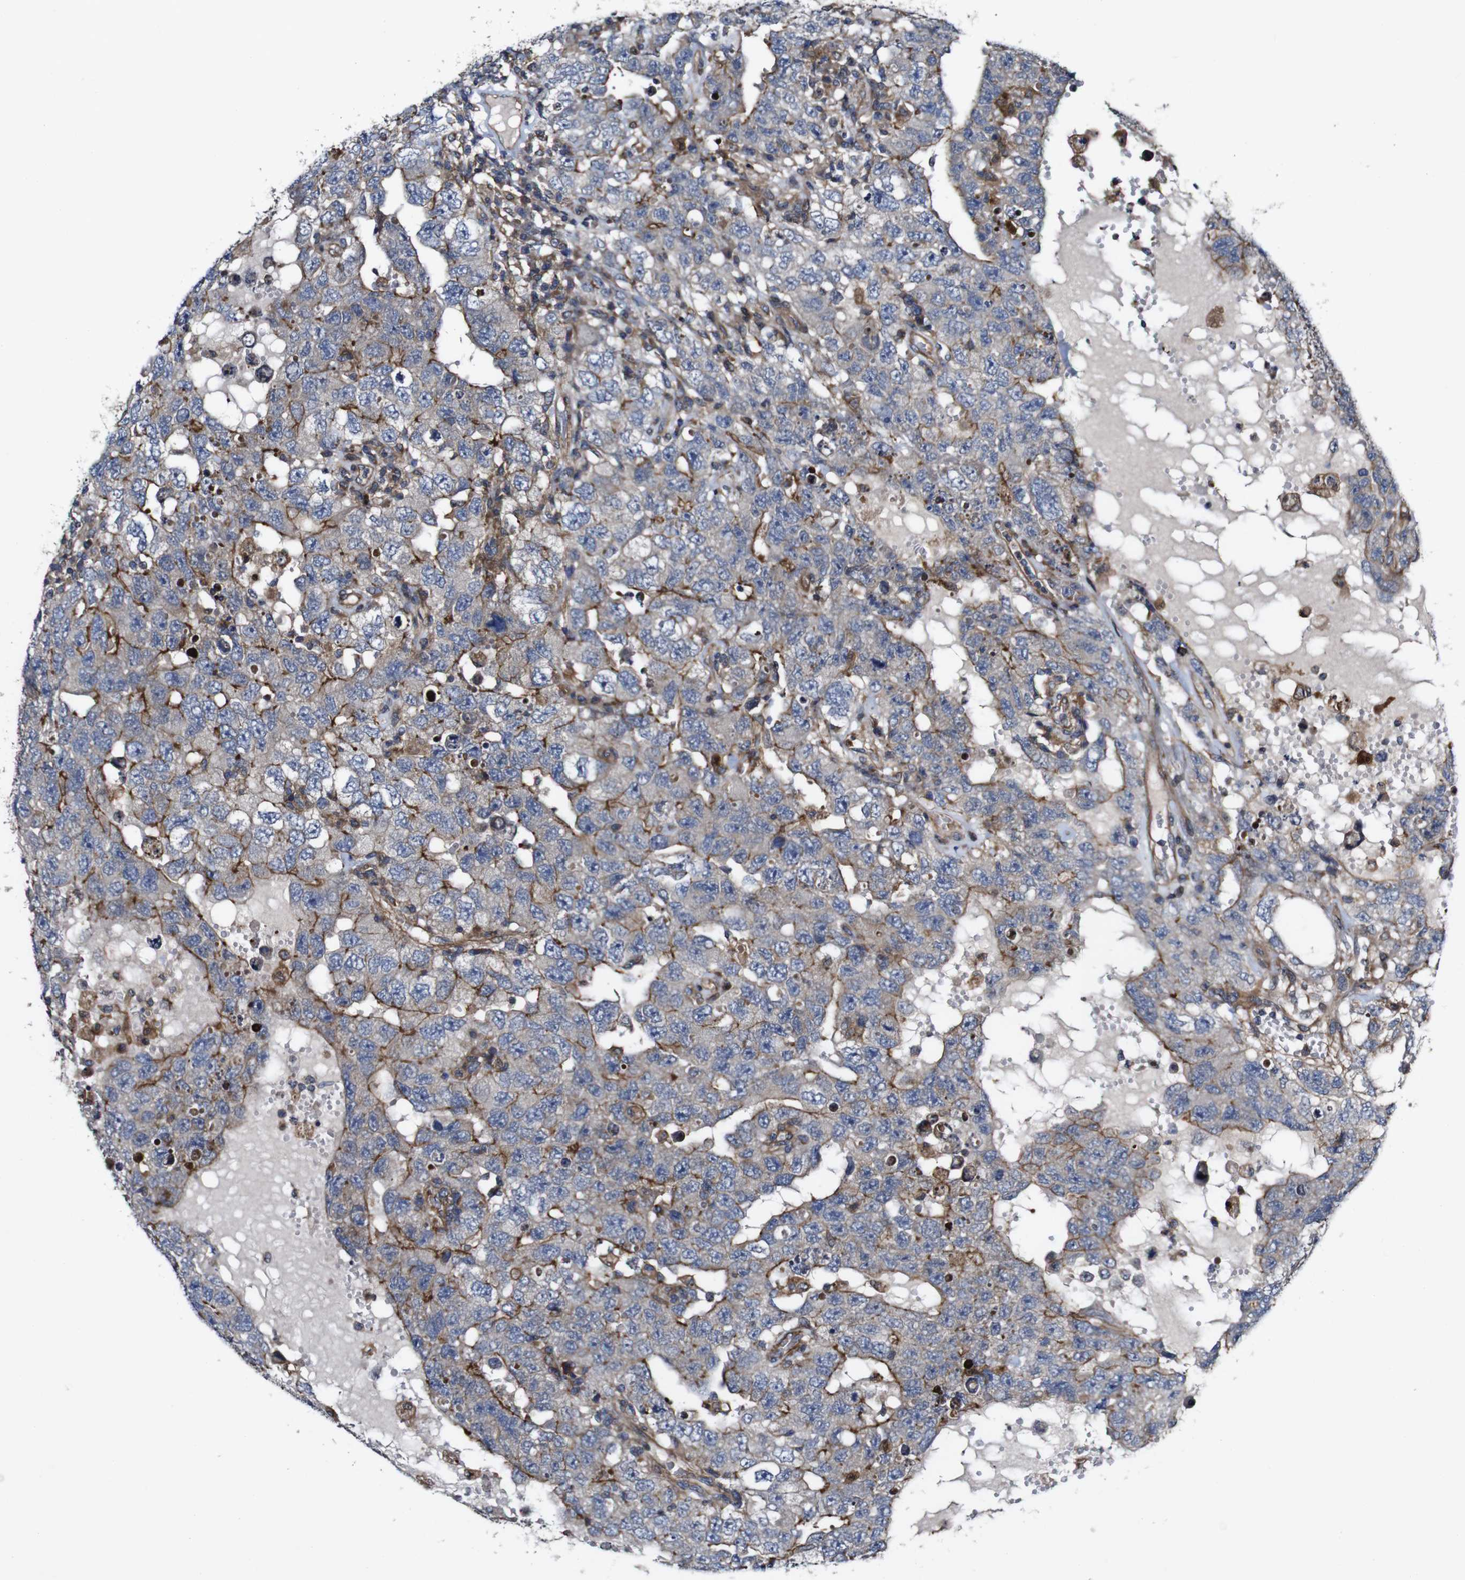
{"staining": {"intensity": "moderate", "quantity": "<25%", "location": "cytoplasmic/membranous"}, "tissue": "testis cancer", "cell_type": "Tumor cells", "image_type": "cancer", "snomed": [{"axis": "morphology", "description": "Carcinoma, Embryonal, NOS"}, {"axis": "topography", "description": "Testis"}], "caption": "Moderate cytoplasmic/membranous expression for a protein is identified in approximately <25% of tumor cells of testis embryonal carcinoma using immunohistochemistry.", "gene": "GSDME", "patient": {"sex": "male", "age": 26}}